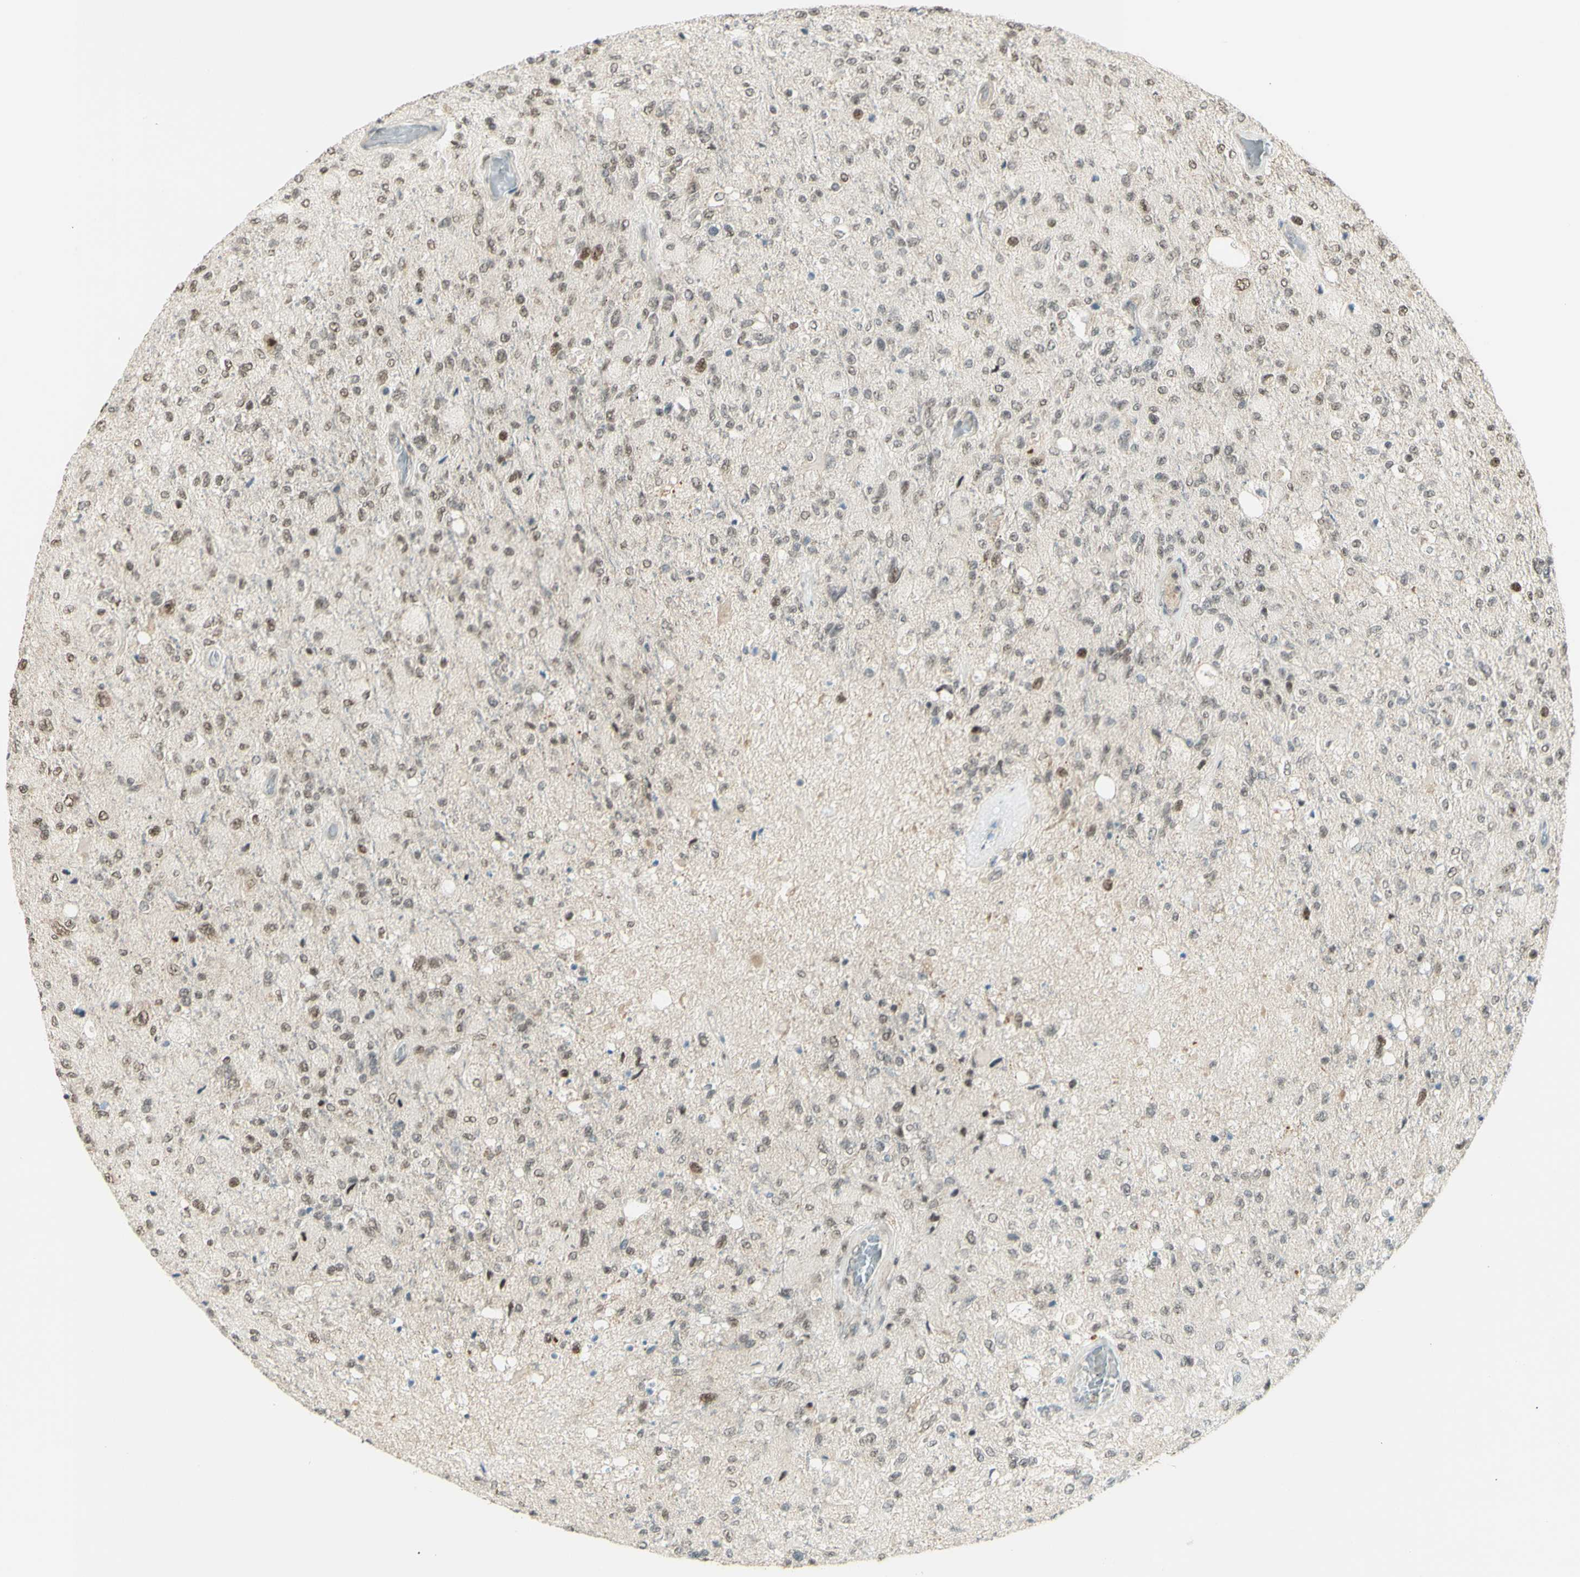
{"staining": {"intensity": "moderate", "quantity": ">75%", "location": "nuclear"}, "tissue": "glioma", "cell_type": "Tumor cells", "image_type": "cancer", "snomed": [{"axis": "morphology", "description": "Normal tissue, NOS"}, {"axis": "morphology", "description": "Glioma, malignant, High grade"}, {"axis": "topography", "description": "Cerebral cortex"}], "caption": "Immunohistochemical staining of human glioma demonstrates medium levels of moderate nuclear protein expression in approximately >75% of tumor cells.", "gene": "ZMYM6", "patient": {"sex": "male", "age": 77}}